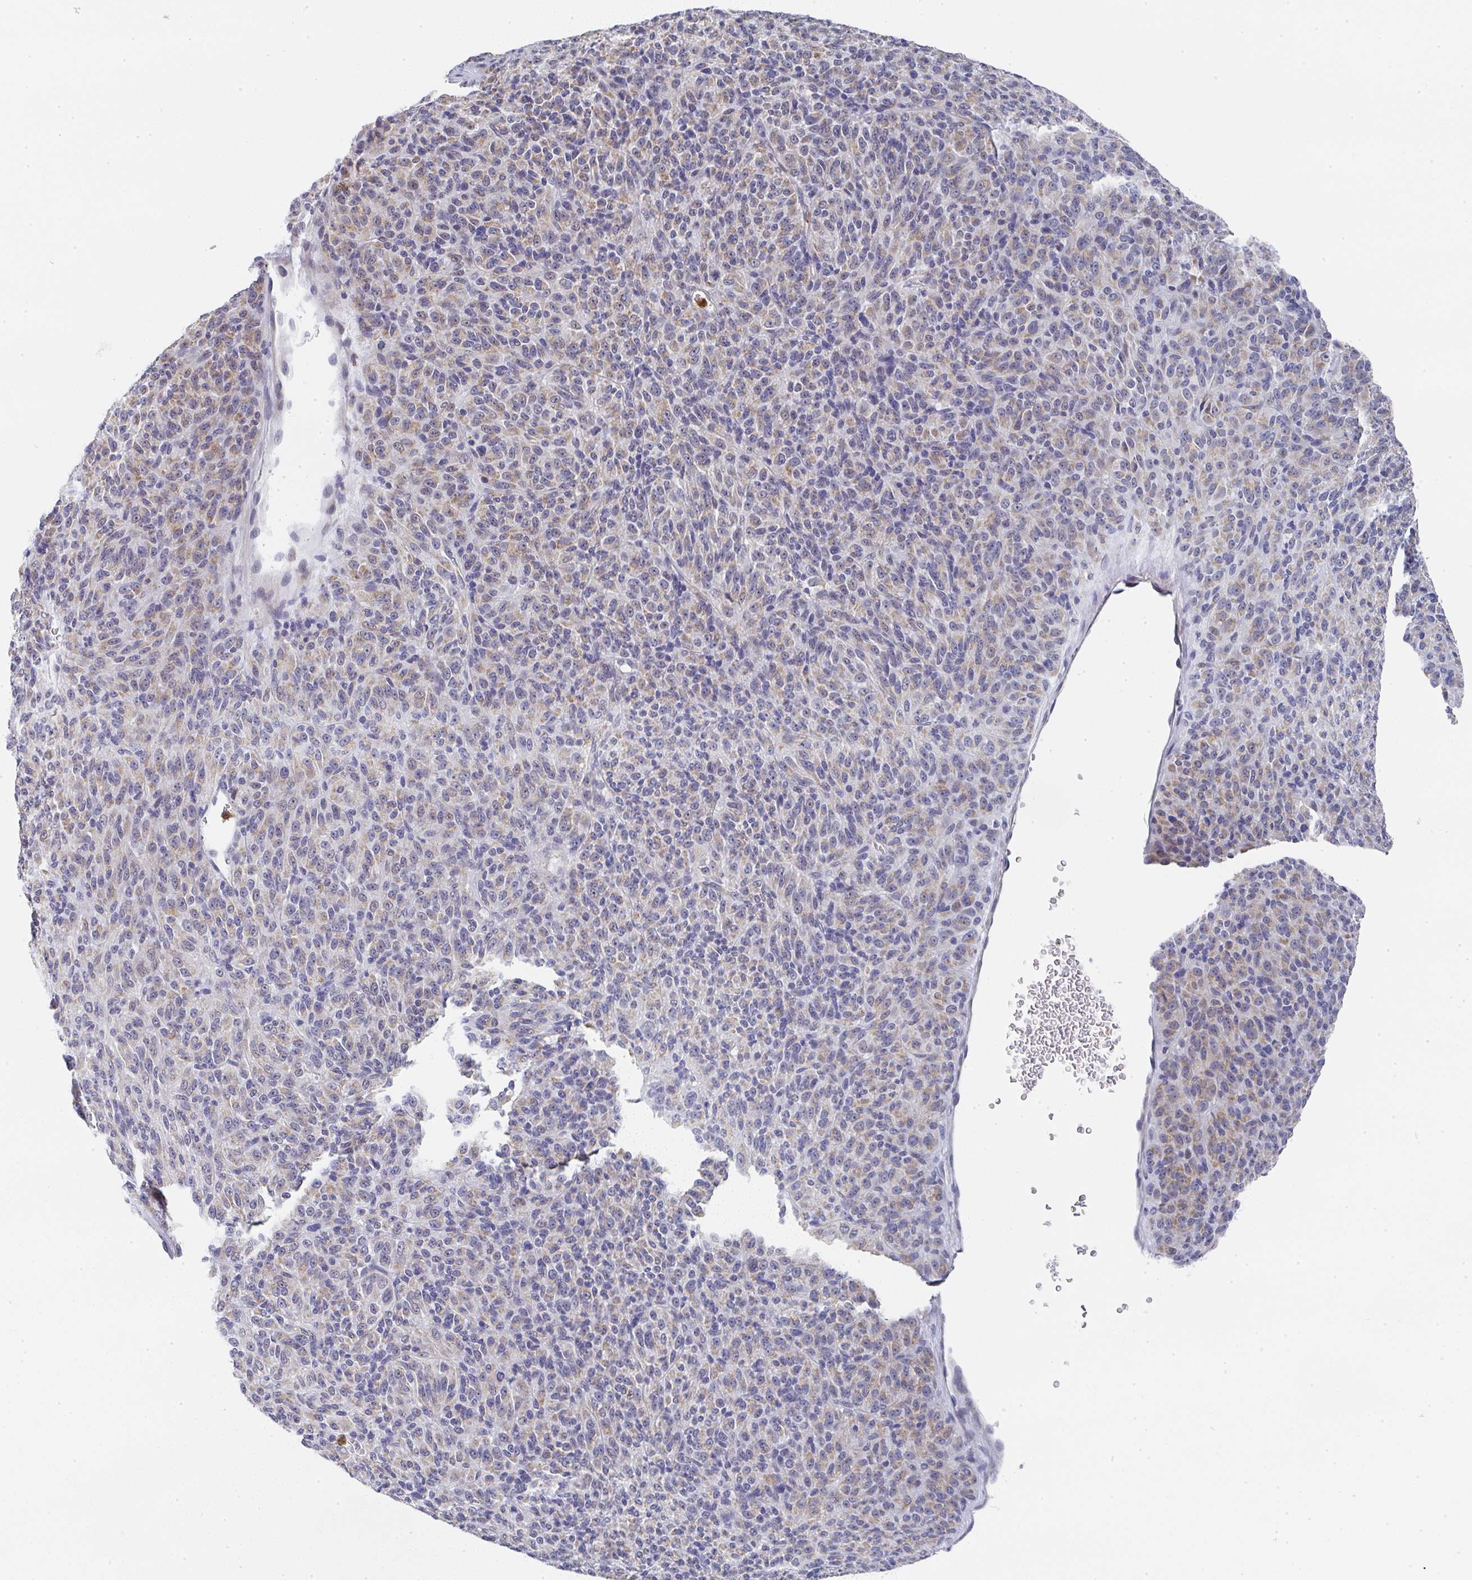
{"staining": {"intensity": "weak", "quantity": "25%-75%", "location": "cytoplasmic/membranous"}, "tissue": "melanoma", "cell_type": "Tumor cells", "image_type": "cancer", "snomed": [{"axis": "morphology", "description": "Malignant melanoma, Metastatic site"}, {"axis": "topography", "description": "Brain"}], "caption": "Melanoma stained for a protein shows weak cytoplasmic/membranous positivity in tumor cells. (IHC, brightfield microscopy, high magnification).", "gene": "NCF1", "patient": {"sex": "female", "age": 56}}